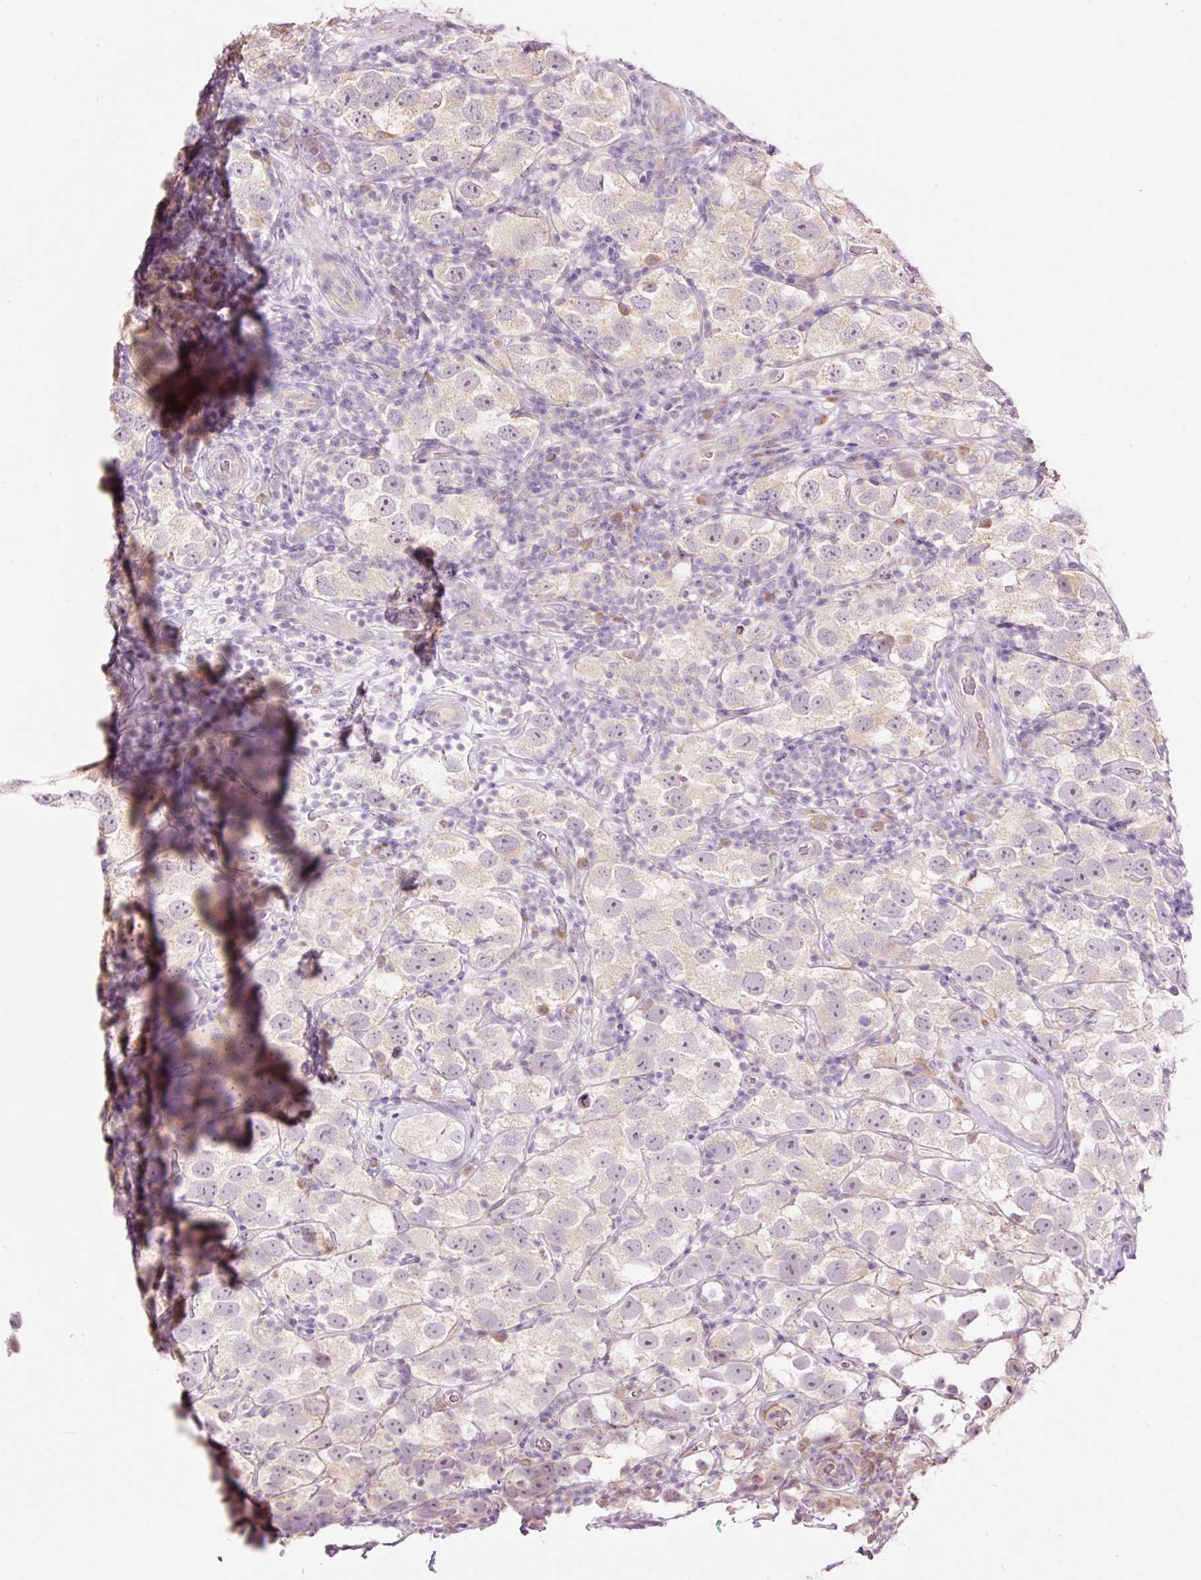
{"staining": {"intensity": "weak", "quantity": "25%-75%", "location": "cytoplasmic/membranous"}, "tissue": "testis cancer", "cell_type": "Tumor cells", "image_type": "cancer", "snomed": [{"axis": "morphology", "description": "Seminoma, NOS"}, {"axis": "topography", "description": "Testis"}], "caption": "Protein expression analysis of human seminoma (testis) reveals weak cytoplasmic/membranous expression in about 25%-75% of tumor cells. (Brightfield microscopy of DAB IHC at high magnification).", "gene": "RSPO2", "patient": {"sex": "male", "age": 26}}